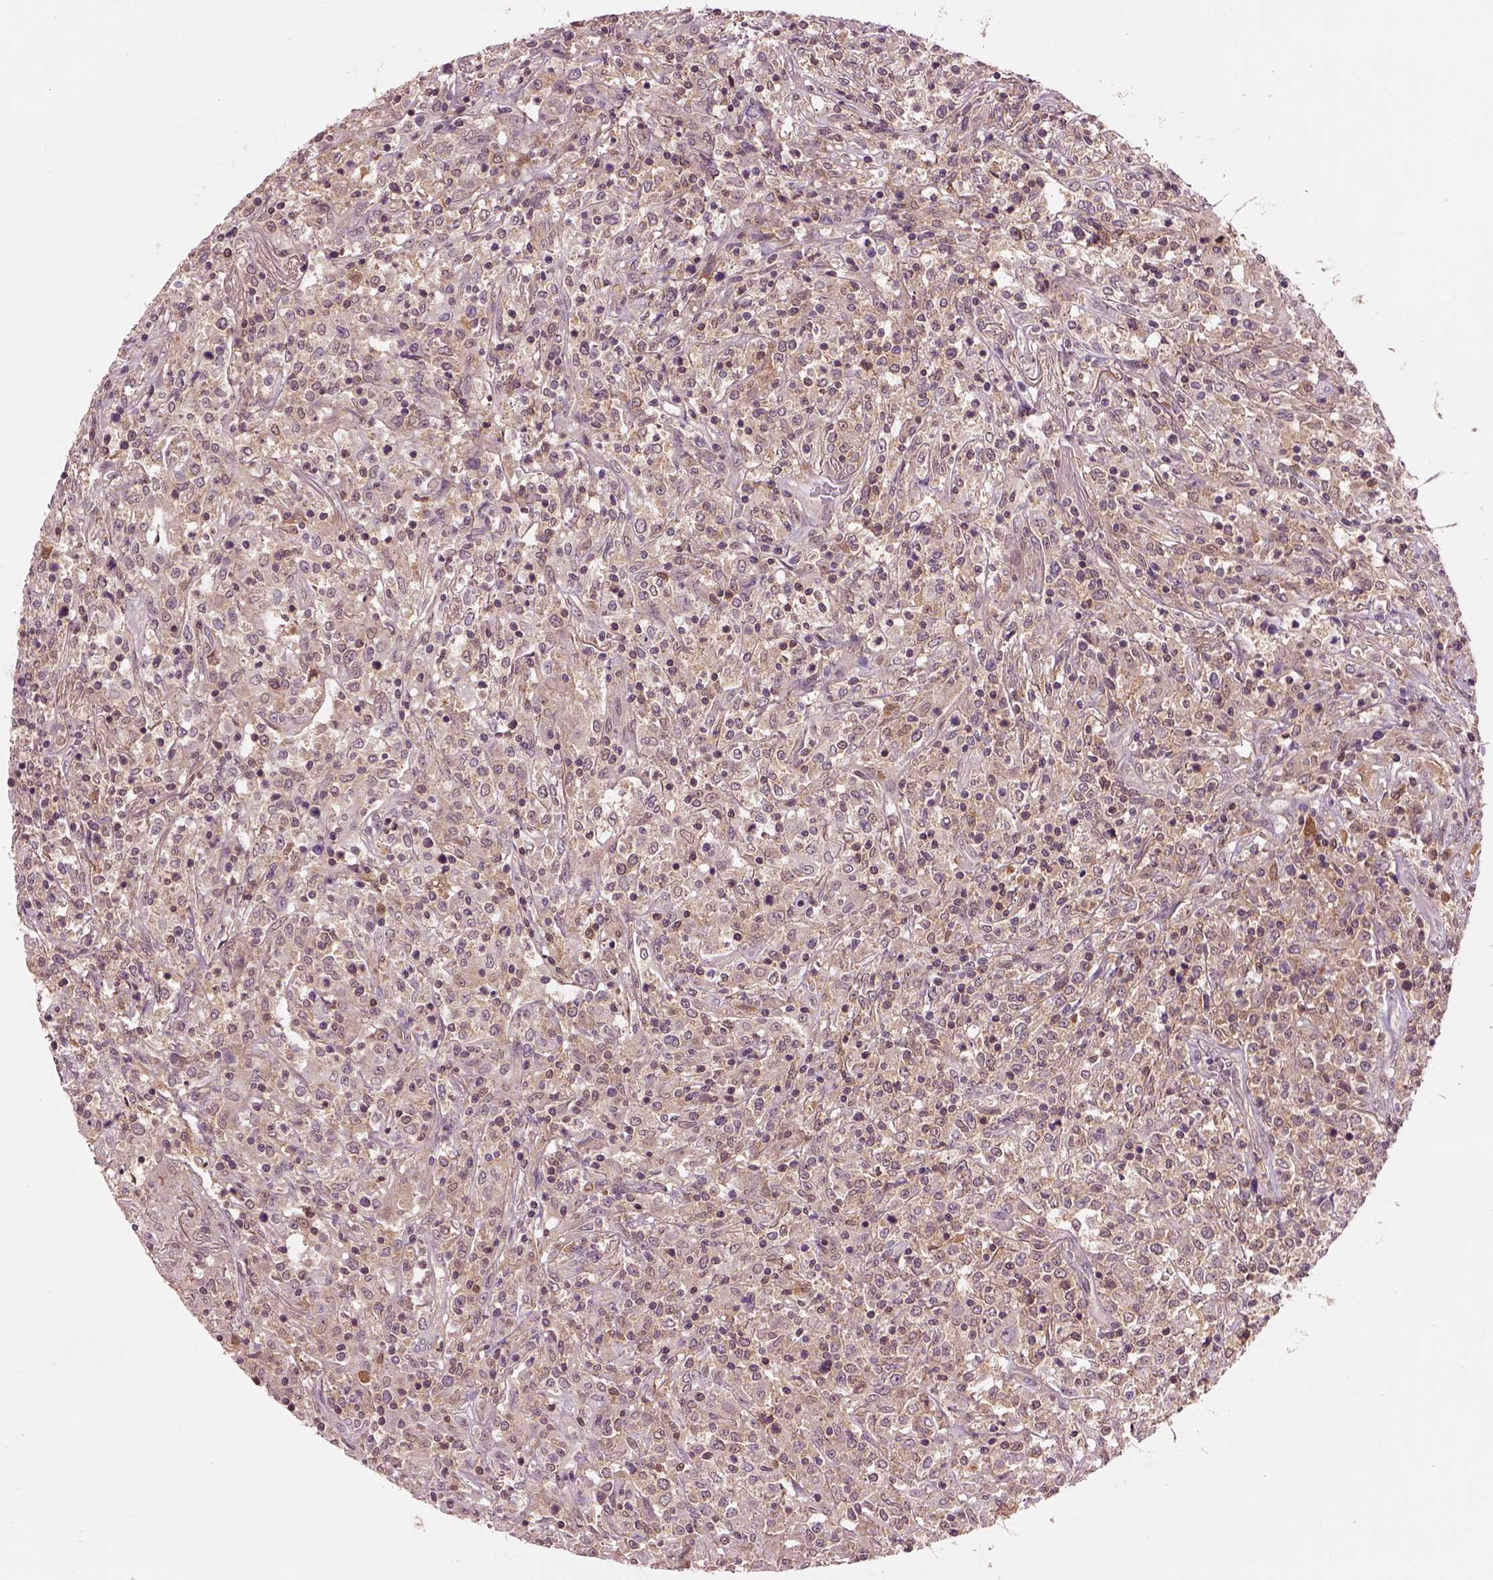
{"staining": {"intensity": "weak", "quantity": ">75%", "location": "cytoplasmic/membranous"}, "tissue": "lymphoma", "cell_type": "Tumor cells", "image_type": "cancer", "snomed": [{"axis": "morphology", "description": "Malignant lymphoma, non-Hodgkin's type, High grade"}, {"axis": "topography", "description": "Lung"}], "caption": "Human lymphoma stained for a protein (brown) demonstrates weak cytoplasmic/membranous positive positivity in approximately >75% of tumor cells.", "gene": "MDP1", "patient": {"sex": "male", "age": 79}}